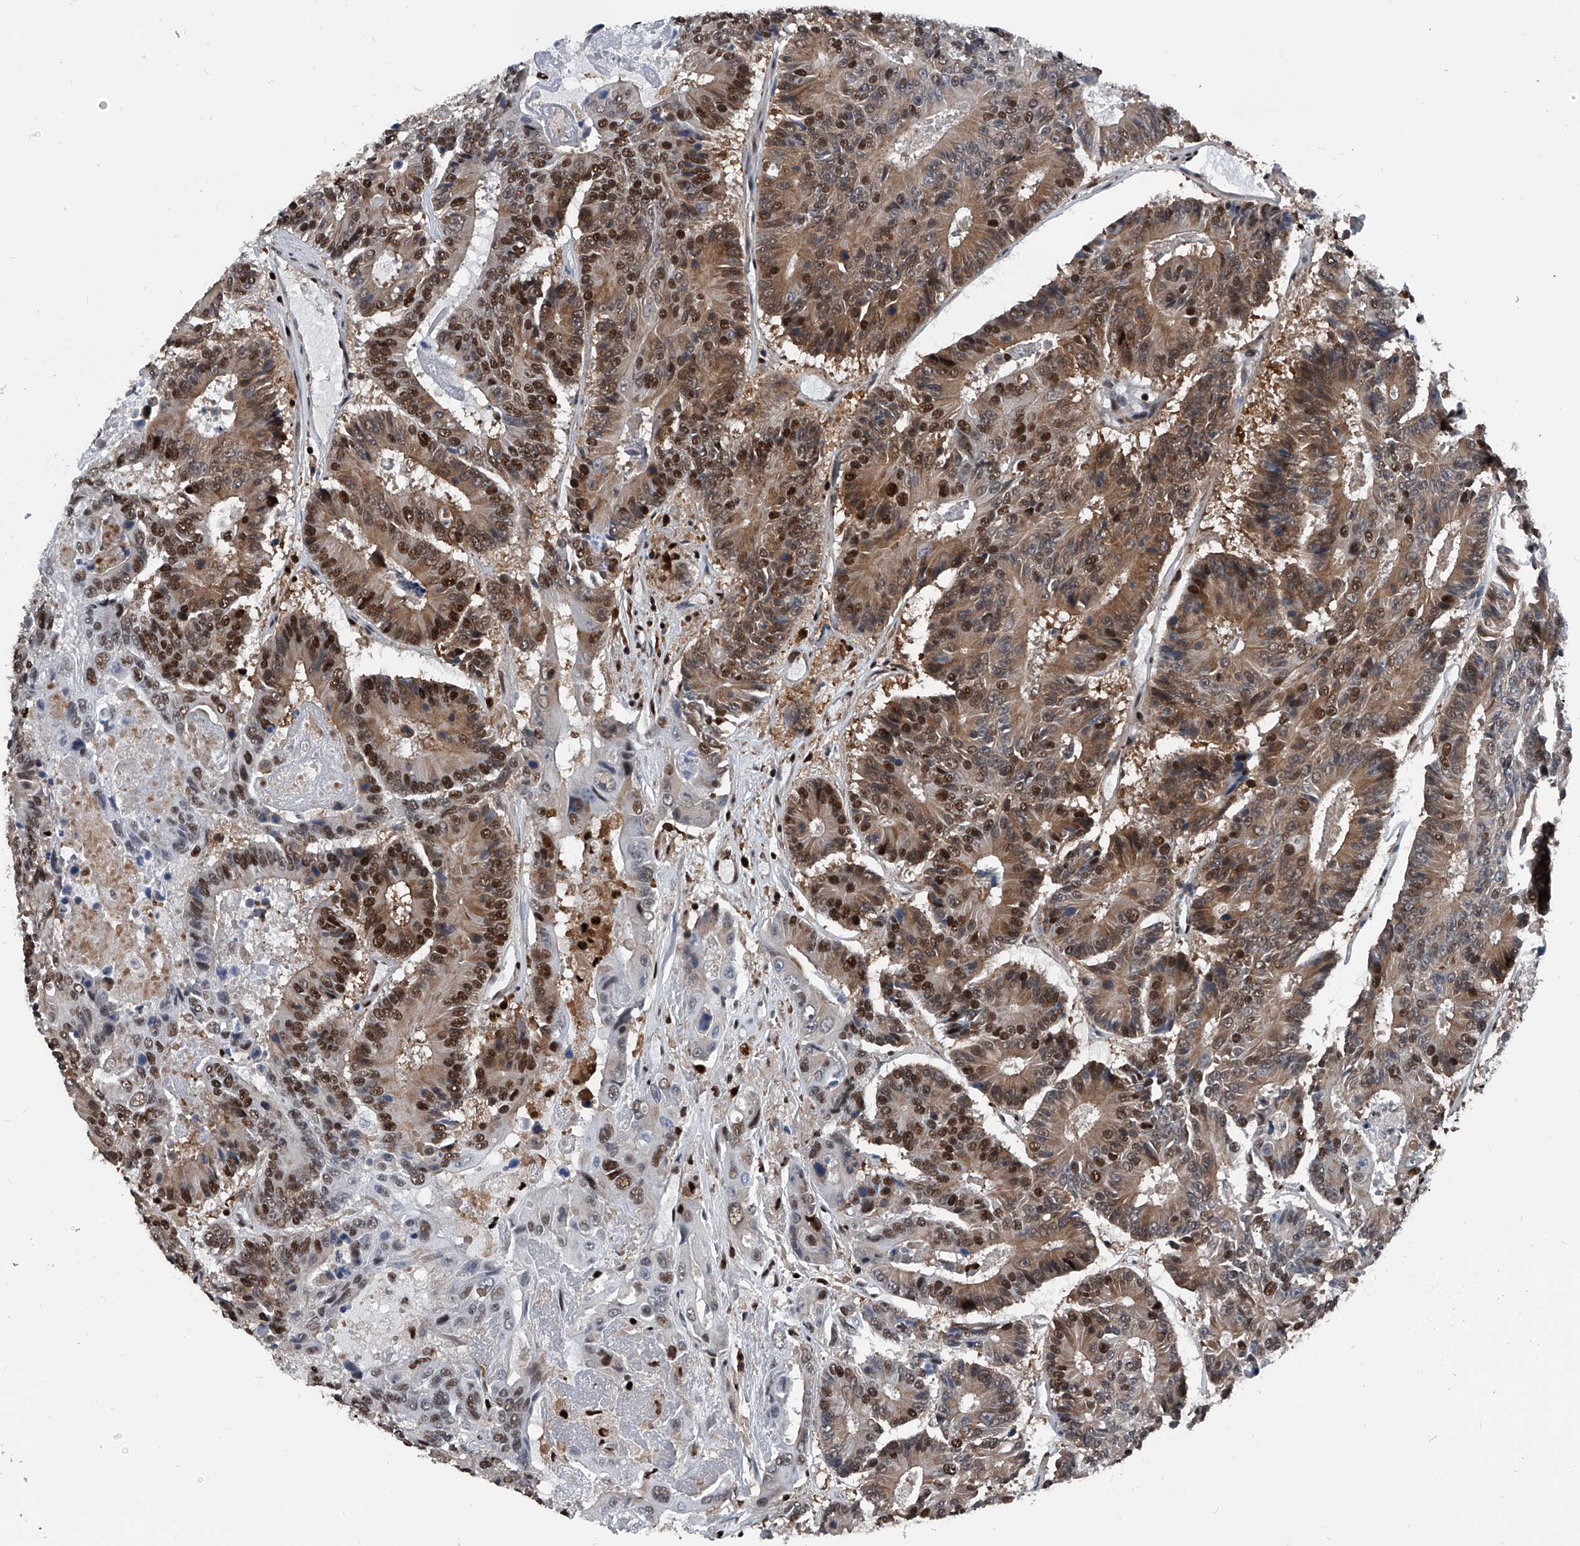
{"staining": {"intensity": "strong", "quantity": "25%-75%", "location": "cytoplasmic/membranous,nuclear"}, "tissue": "colorectal cancer", "cell_type": "Tumor cells", "image_type": "cancer", "snomed": [{"axis": "morphology", "description": "Adenocarcinoma, NOS"}, {"axis": "topography", "description": "Colon"}], "caption": "Colorectal cancer stained for a protein displays strong cytoplasmic/membranous and nuclear positivity in tumor cells.", "gene": "FKBP5", "patient": {"sex": "male", "age": 83}}